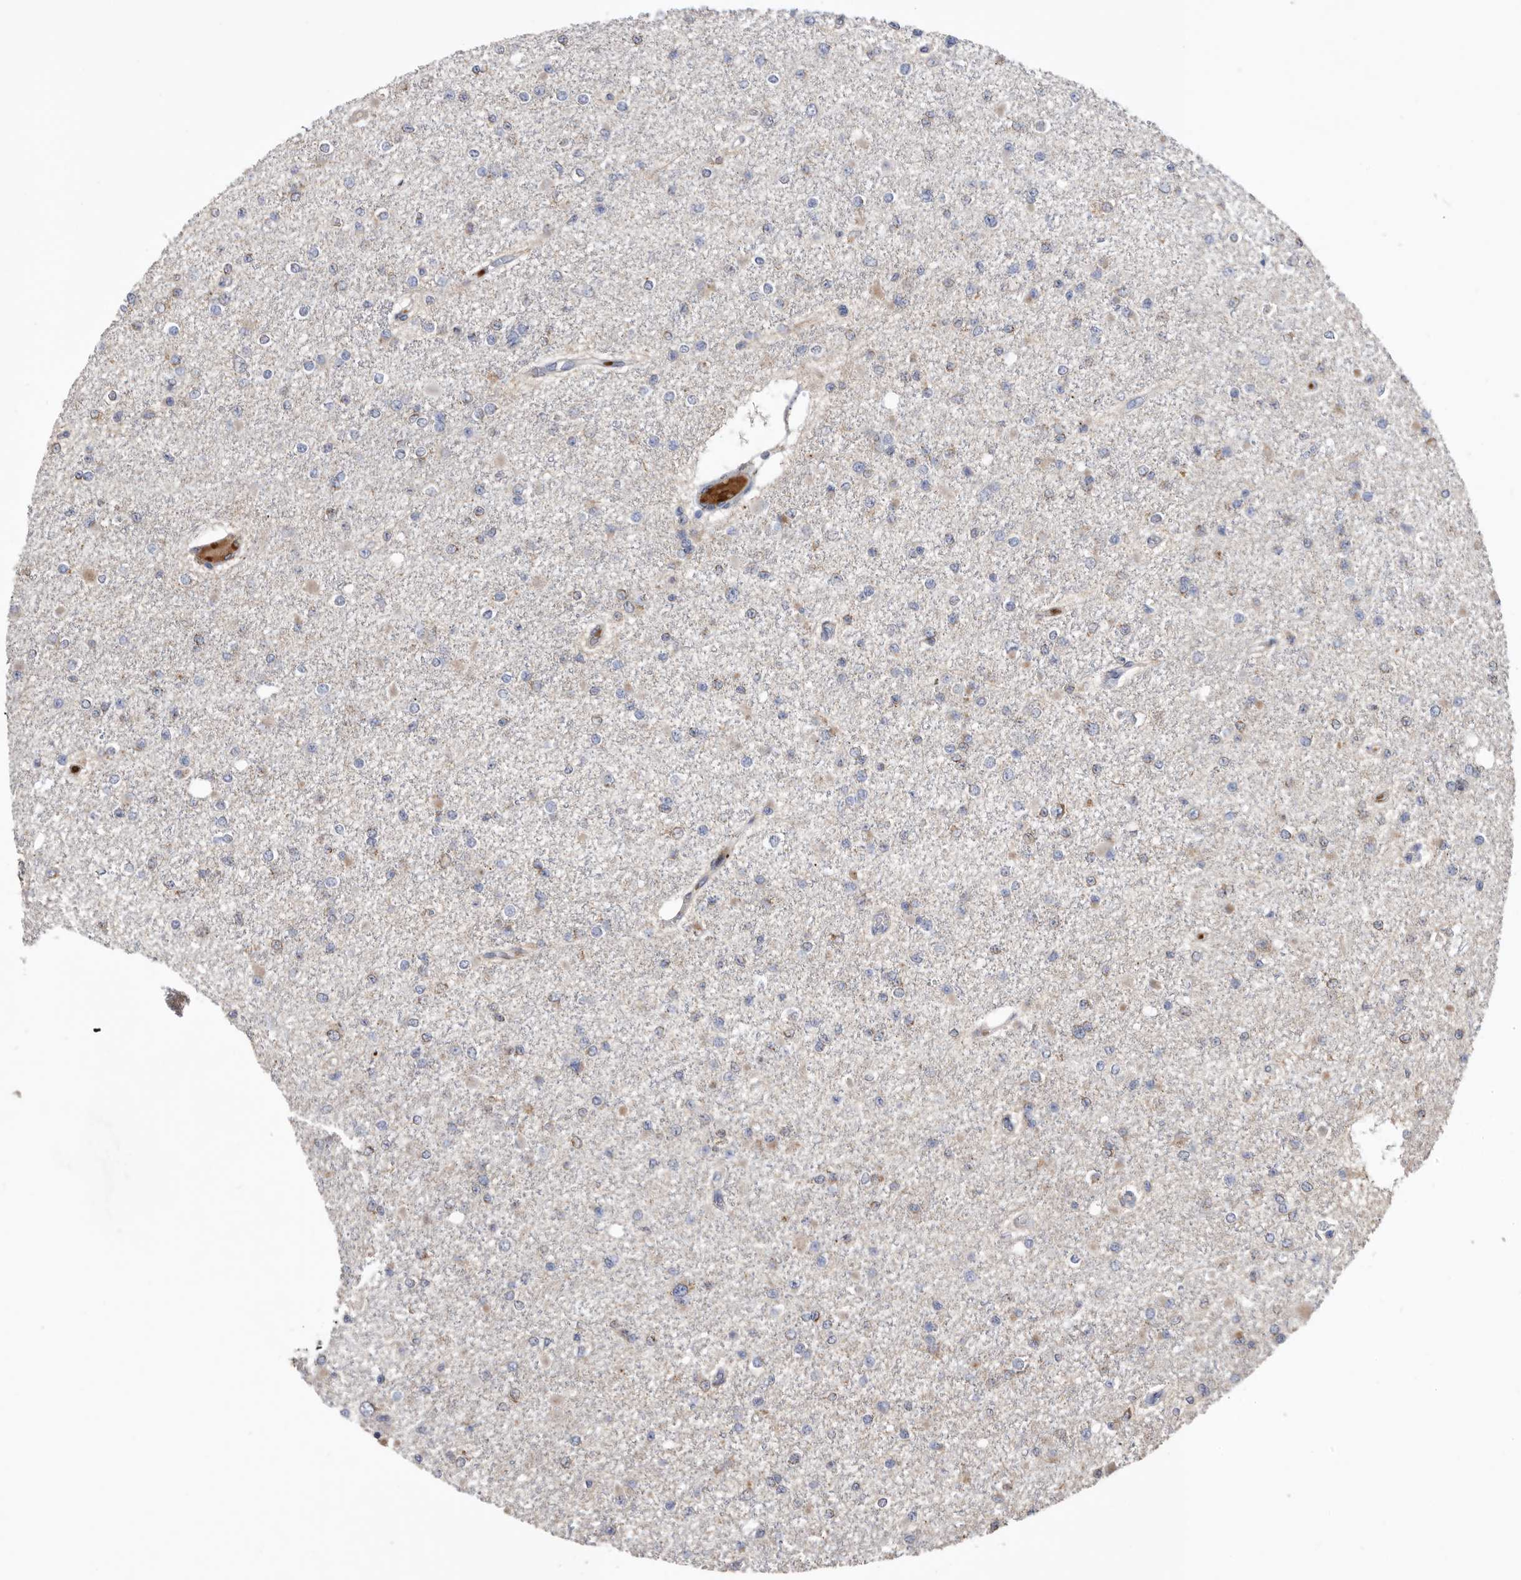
{"staining": {"intensity": "weak", "quantity": "<25%", "location": "cytoplasmic/membranous"}, "tissue": "glioma", "cell_type": "Tumor cells", "image_type": "cancer", "snomed": [{"axis": "morphology", "description": "Glioma, malignant, Low grade"}, {"axis": "topography", "description": "Brain"}], "caption": "The image shows no staining of tumor cells in malignant glioma (low-grade).", "gene": "CRISPLD2", "patient": {"sex": "female", "age": 22}}